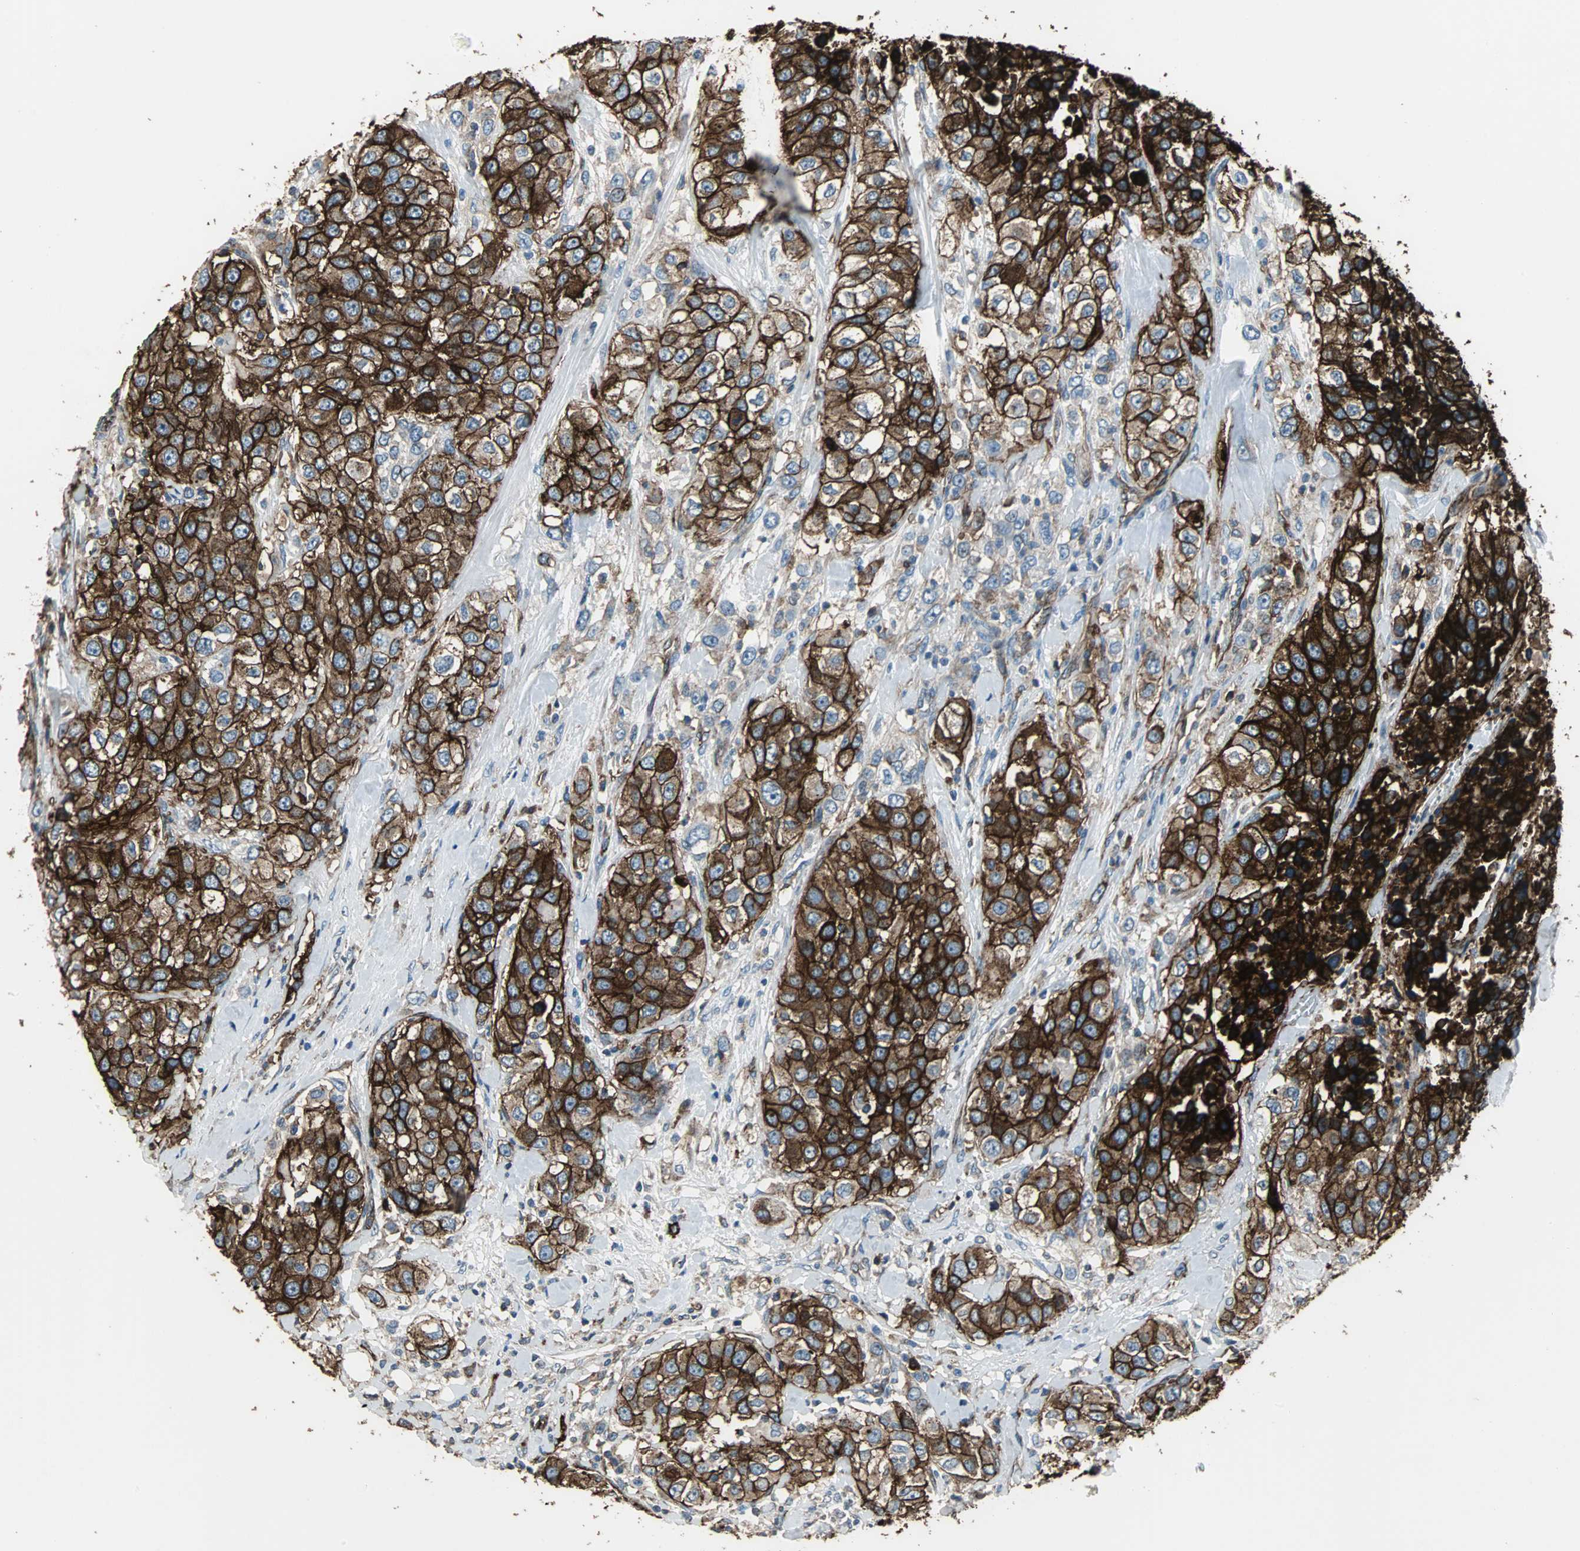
{"staining": {"intensity": "strong", "quantity": ">75%", "location": "cytoplasmic/membranous"}, "tissue": "urothelial cancer", "cell_type": "Tumor cells", "image_type": "cancer", "snomed": [{"axis": "morphology", "description": "Urothelial carcinoma, High grade"}, {"axis": "topography", "description": "Urinary bladder"}], "caption": "Immunohistochemistry photomicrograph of high-grade urothelial carcinoma stained for a protein (brown), which shows high levels of strong cytoplasmic/membranous expression in about >75% of tumor cells.", "gene": "F11R", "patient": {"sex": "female", "age": 80}}